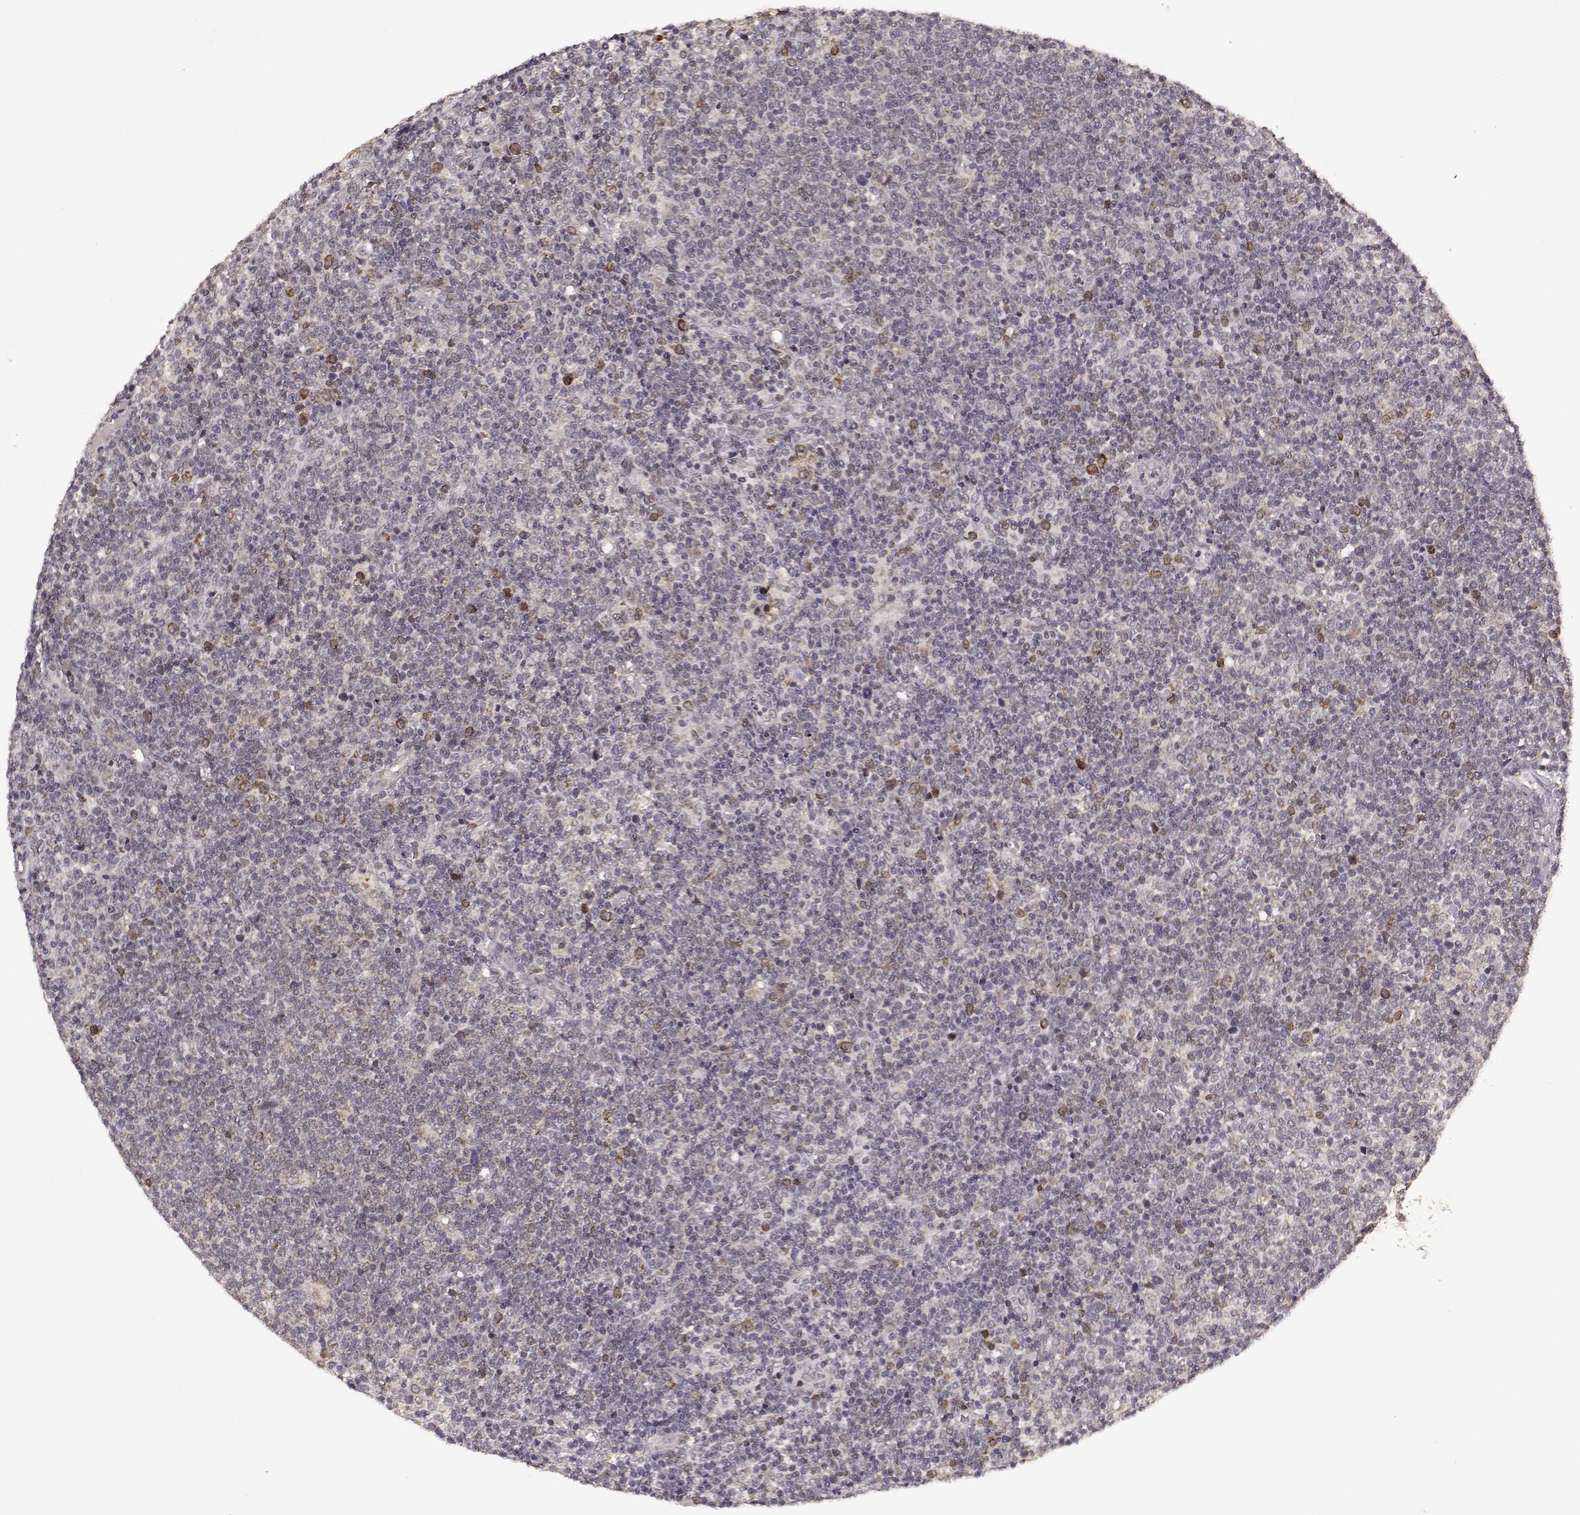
{"staining": {"intensity": "weak", "quantity": ">75%", "location": "cytoplasmic/membranous"}, "tissue": "lymphoma", "cell_type": "Tumor cells", "image_type": "cancer", "snomed": [{"axis": "morphology", "description": "Malignant lymphoma, non-Hodgkin's type, High grade"}, {"axis": "topography", "description": "Lymph node"}], "caption": "Human high-grade malignant lymphoma, non-Hodgkin's type stained for a protein (brown) reveals weak cytoplasmic/membranous positive positivity in about >75% of tumor cells.", "gene": "ELOVL5", "patient": {"sex": "male", "age": 61}}